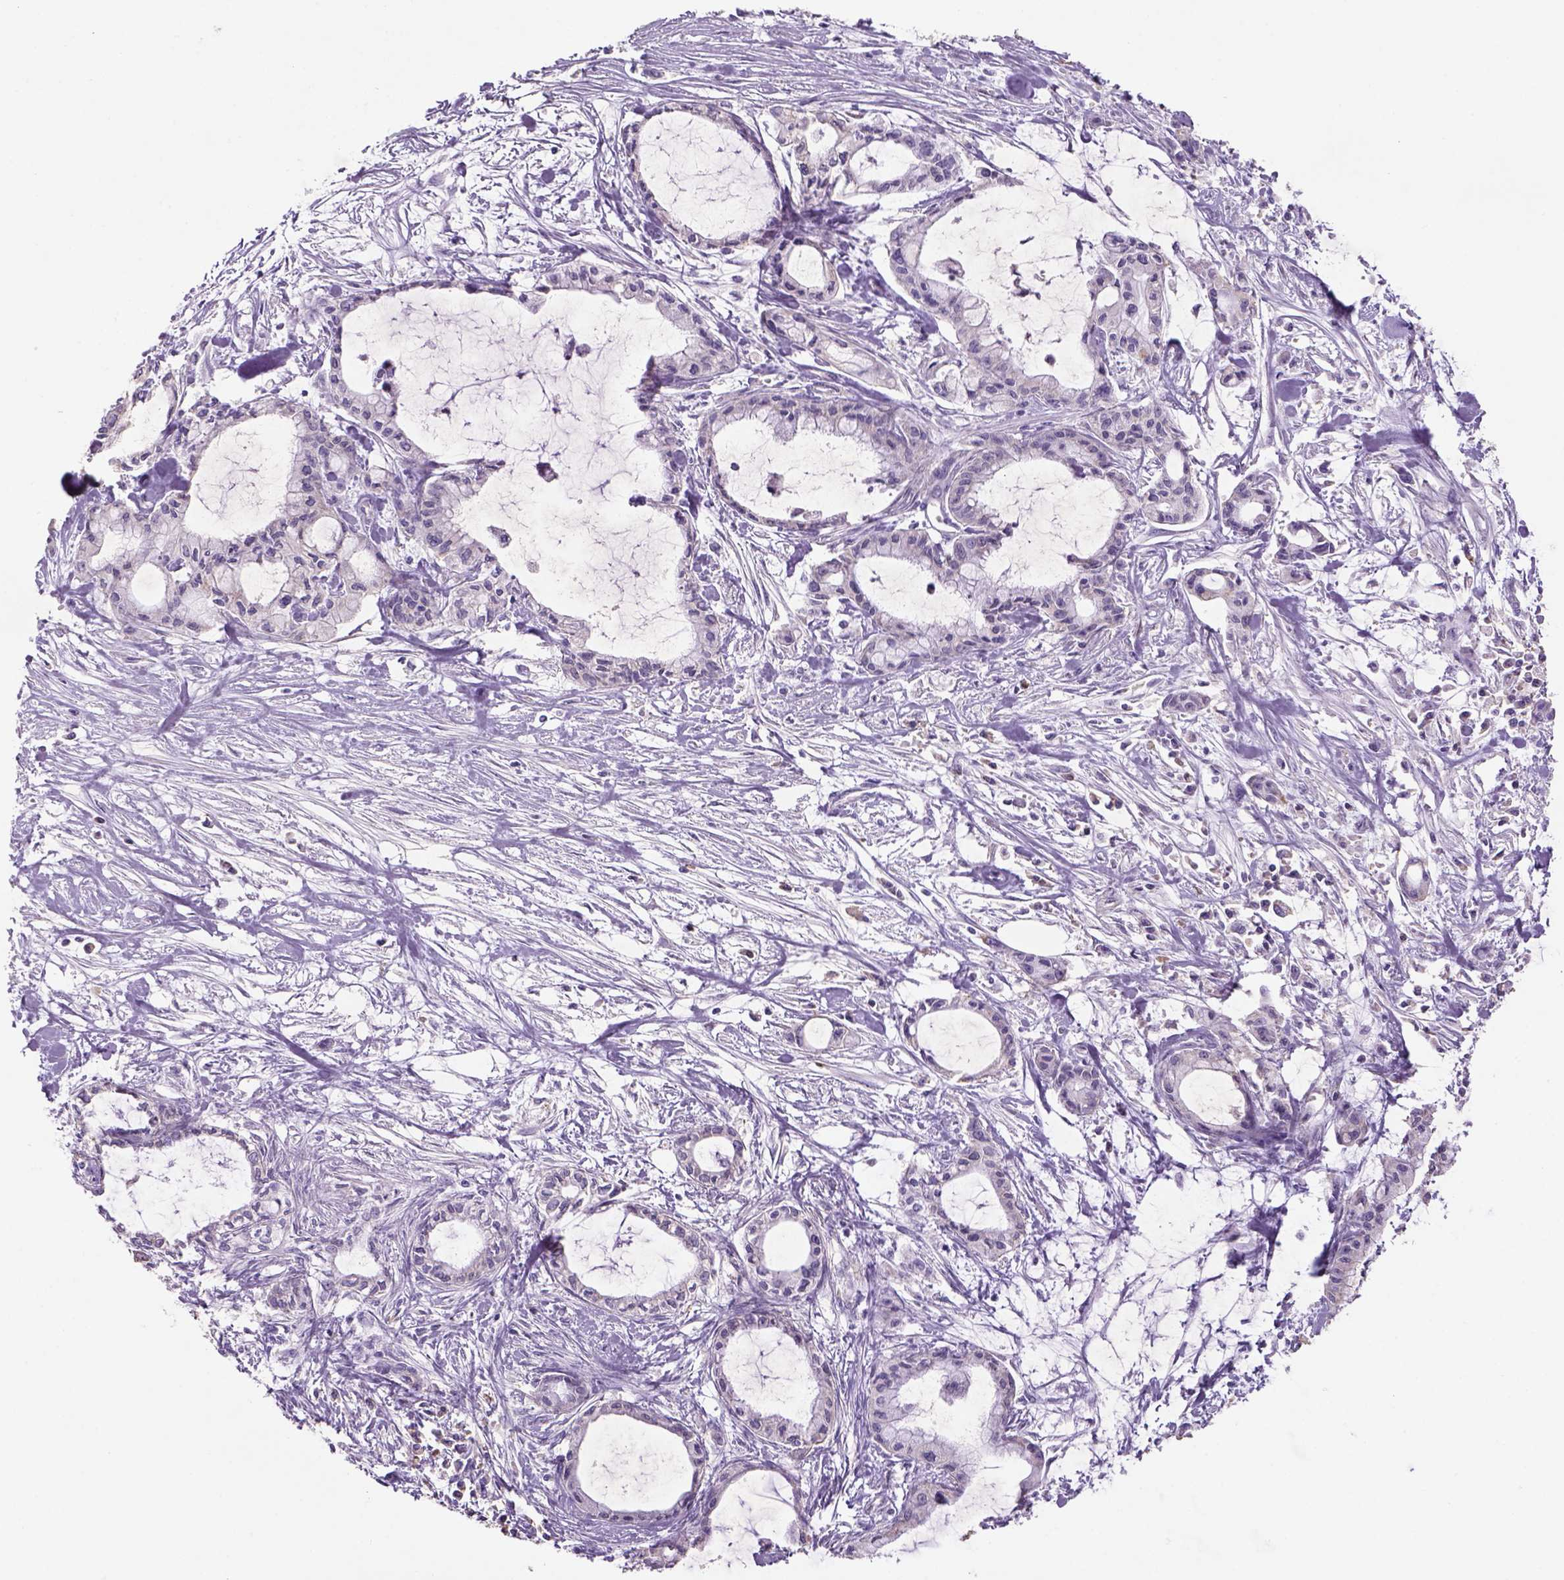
{"staining": {"intensity": "weak", "quantity": "<25%", "location": "cytoplasmic/membranous"}, "tissue": "pancreatic cancer", "cell_type": "Tumor cells", "image_type": "cancer", "snomed": [{"axis": "morphology", "description": "Adenocarcinoma, NOS"}, {"axis": "topography", "description": "Pancreas"}], "caption": "Immunohistochemical staining of human adenocarcinoma (pancreatic) shows no significant positivity in tumor cells.", "gene": "NAALAD2", "patient": {"sex": "male", "age": 48}}